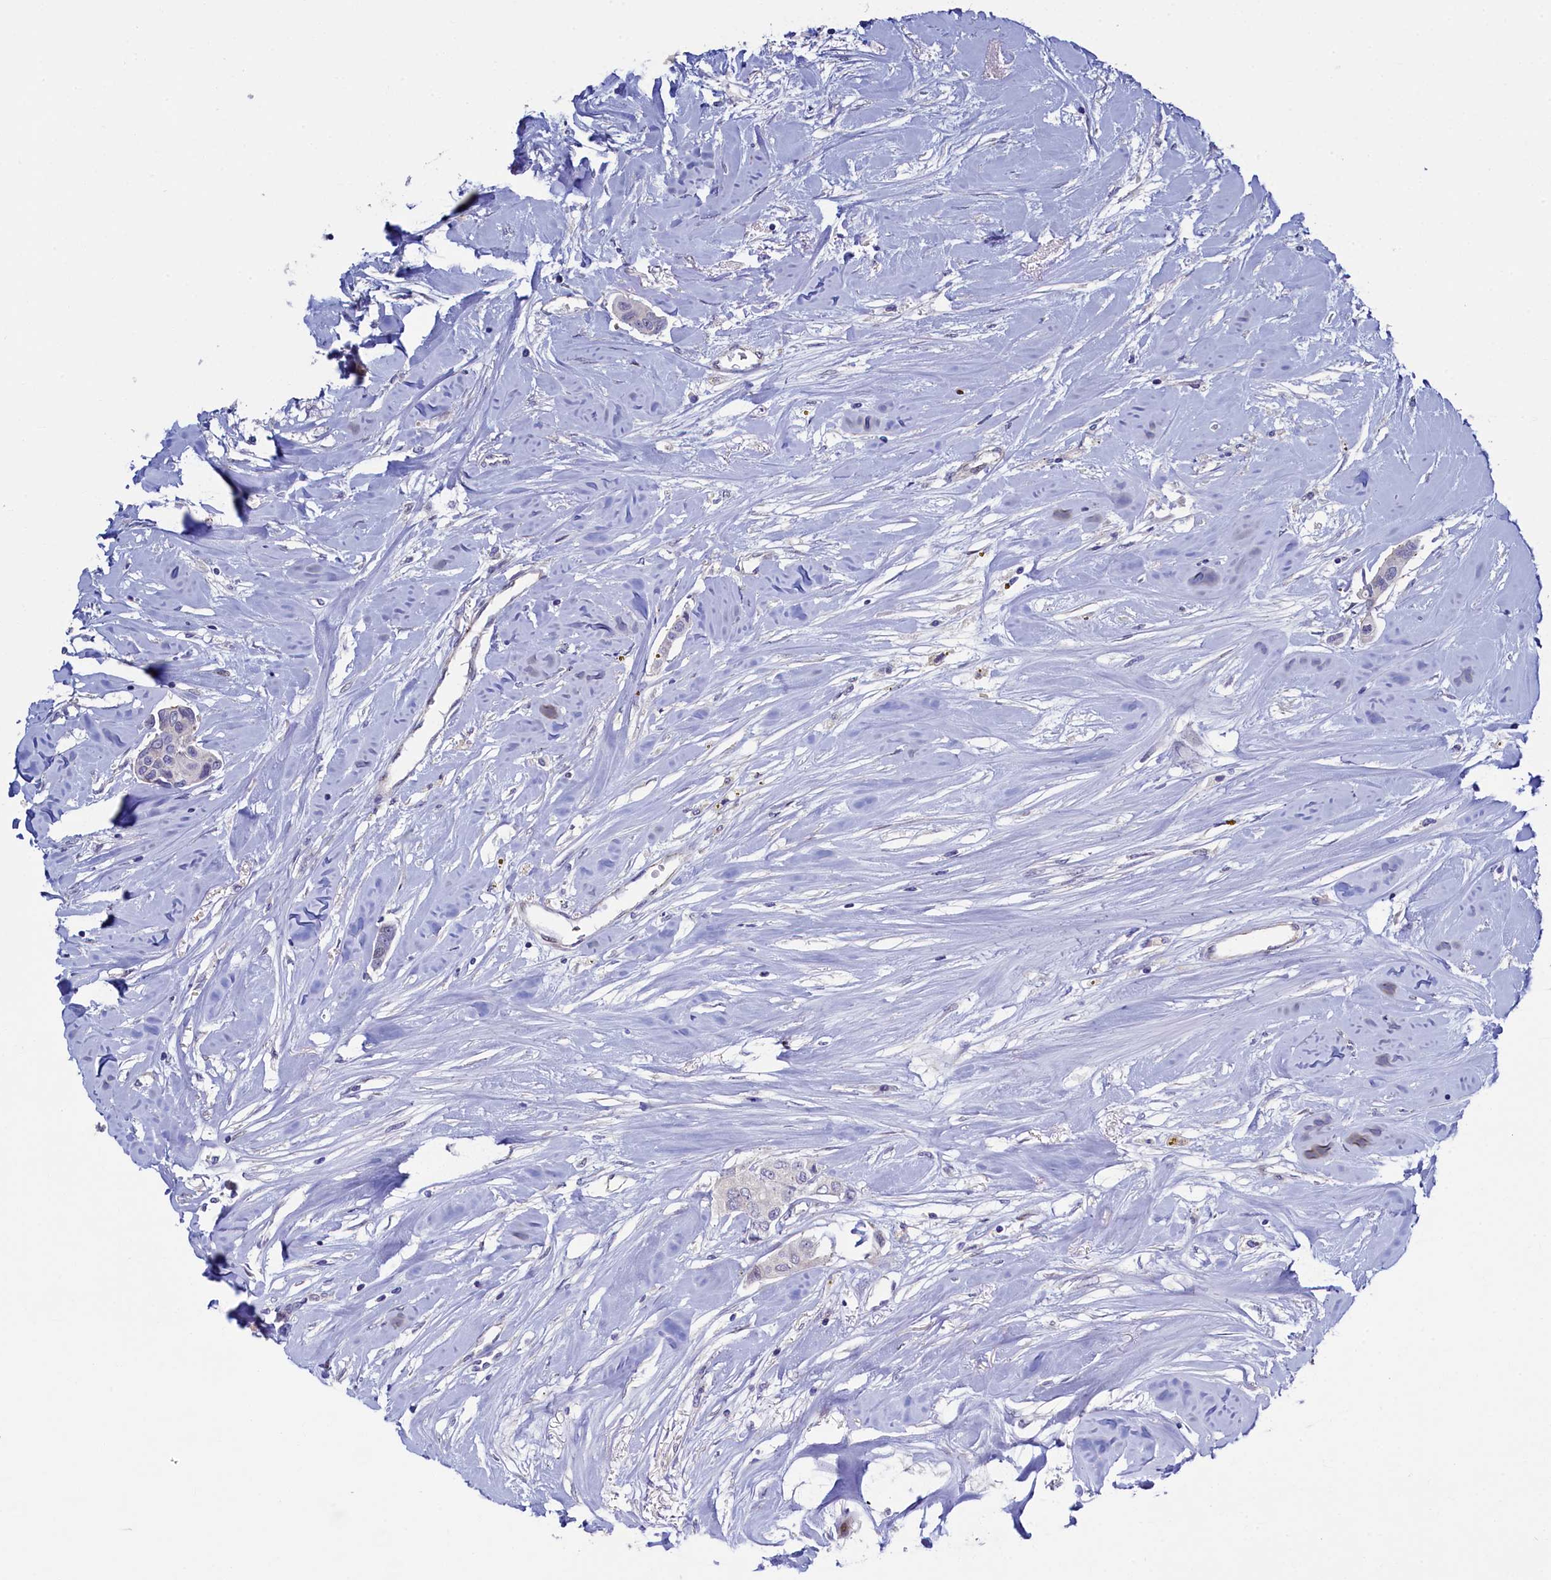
{"staining": {"intensity": "negative", "quantity": "none", "location": "none"}, "tissue": "breast cancer", "cell_type": "Tumor cells", "image_type": "cancer", "snomed": [{"axis": "morphology", "description": "Duct carcinoma"}, {"axis": "topography", "description": "Breast"}], "caption": "The micrograph exhibits no staining of tumor cells in breast cancer (infiltrating ductal carcinoma). Nuclei are stained in blue.", "gene": "PIK3C3", "patient": {"sex": "female", "age": 80}}